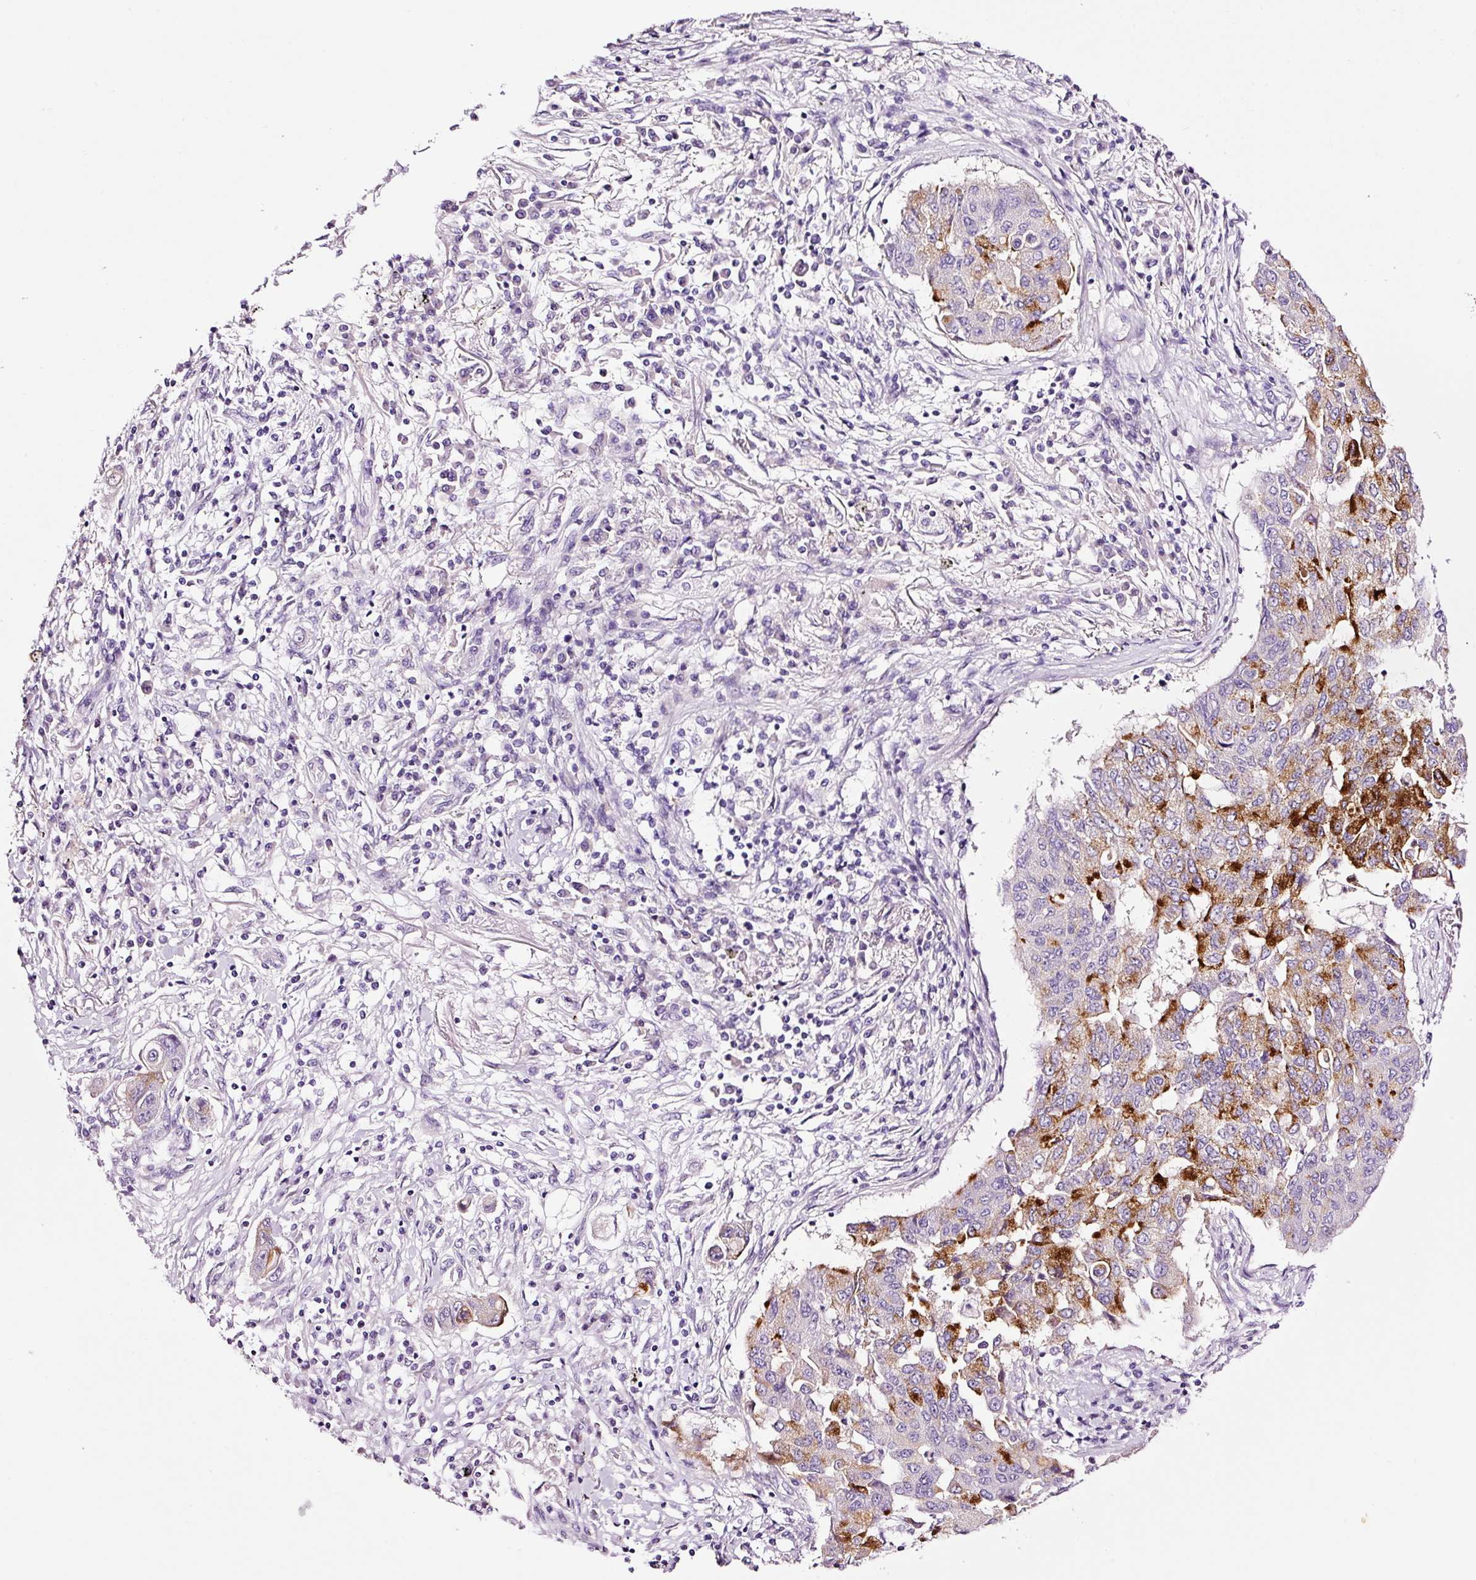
{"staining": {"intensity": "strong", "quantity": "25%-75%", "location": "cytoplasmic/membranous"}, "tissue": "lung cancer", "cell_type": "Tumor cells", "image_type": "cancer", "snomed": [{"axis": "morphology", "description": "Squamous cell carcinoma, NOS"}, {"axis": "topography", "description": "Lung"}], "caption": "This micrograph reveals immunohistochemistry (IHC) staining of lung cancer, with high strong cytoplasmic/membranous expression in approximately 25%-75% of tumor cells.", "gene": "PAM", "patient": {"sex": "male", "age": 74}}